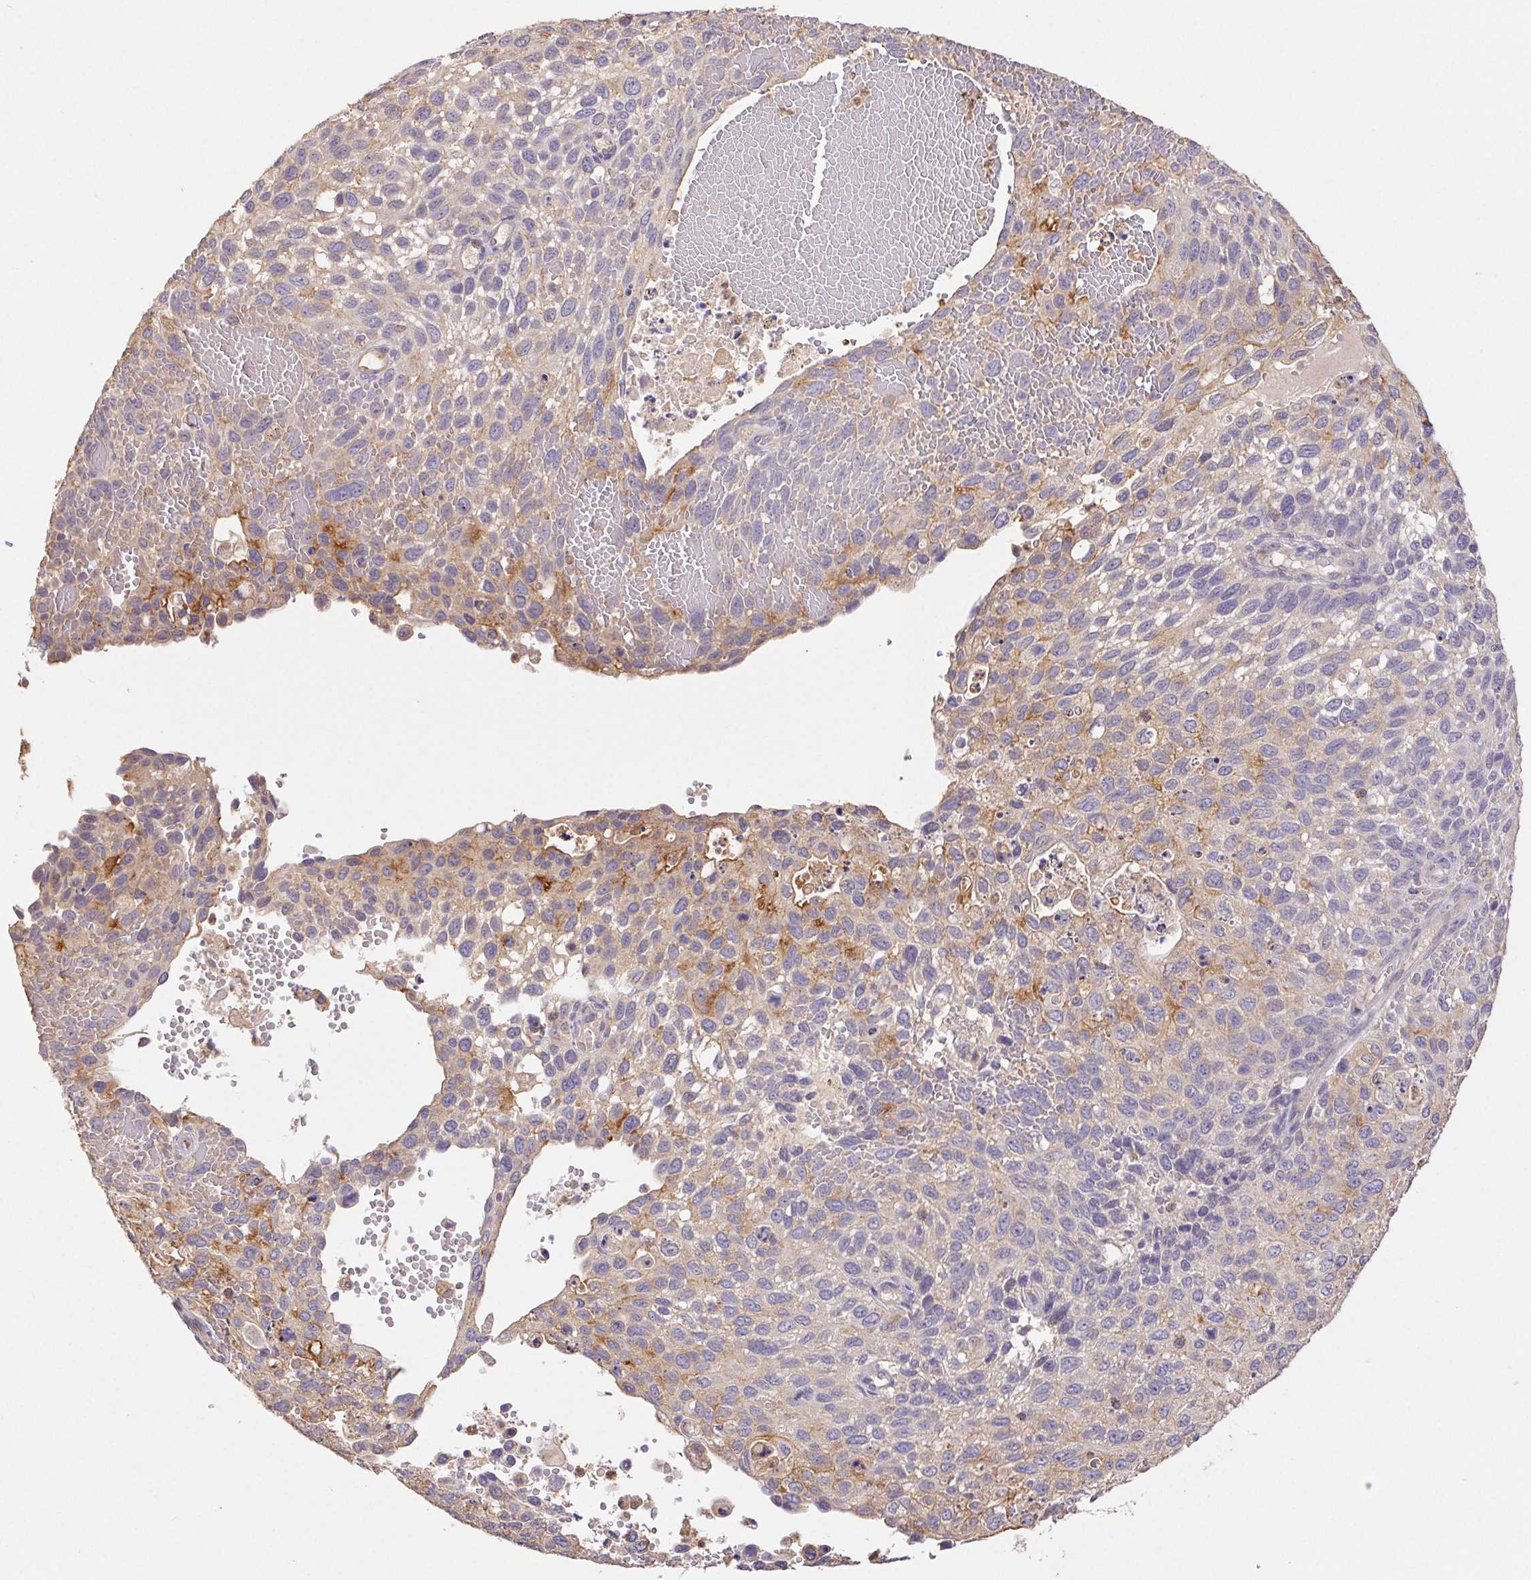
{"staining": {"intensity": "weak", "quantity": "25%-75%", "location": "cytoplasmic/membranous"}, "tissue": "cervical cancer", "cell_type": "Tumor cells", "image_type": "cancer", "snomed": [{"axis": "morphology", "description": "Squamous cell carcinoma, NOS"}, {"axis": "topography", "description": "Cervix"}], "caption": "Cervical squamous cell carcinoma was stained to show a protein in brown. There is low levels of weak cytoplasmic/membranous staining in approximately 25%-75% of tumor cells.", "gene": "RAB11A", "patient": {"sex": "female", "age": 70}}